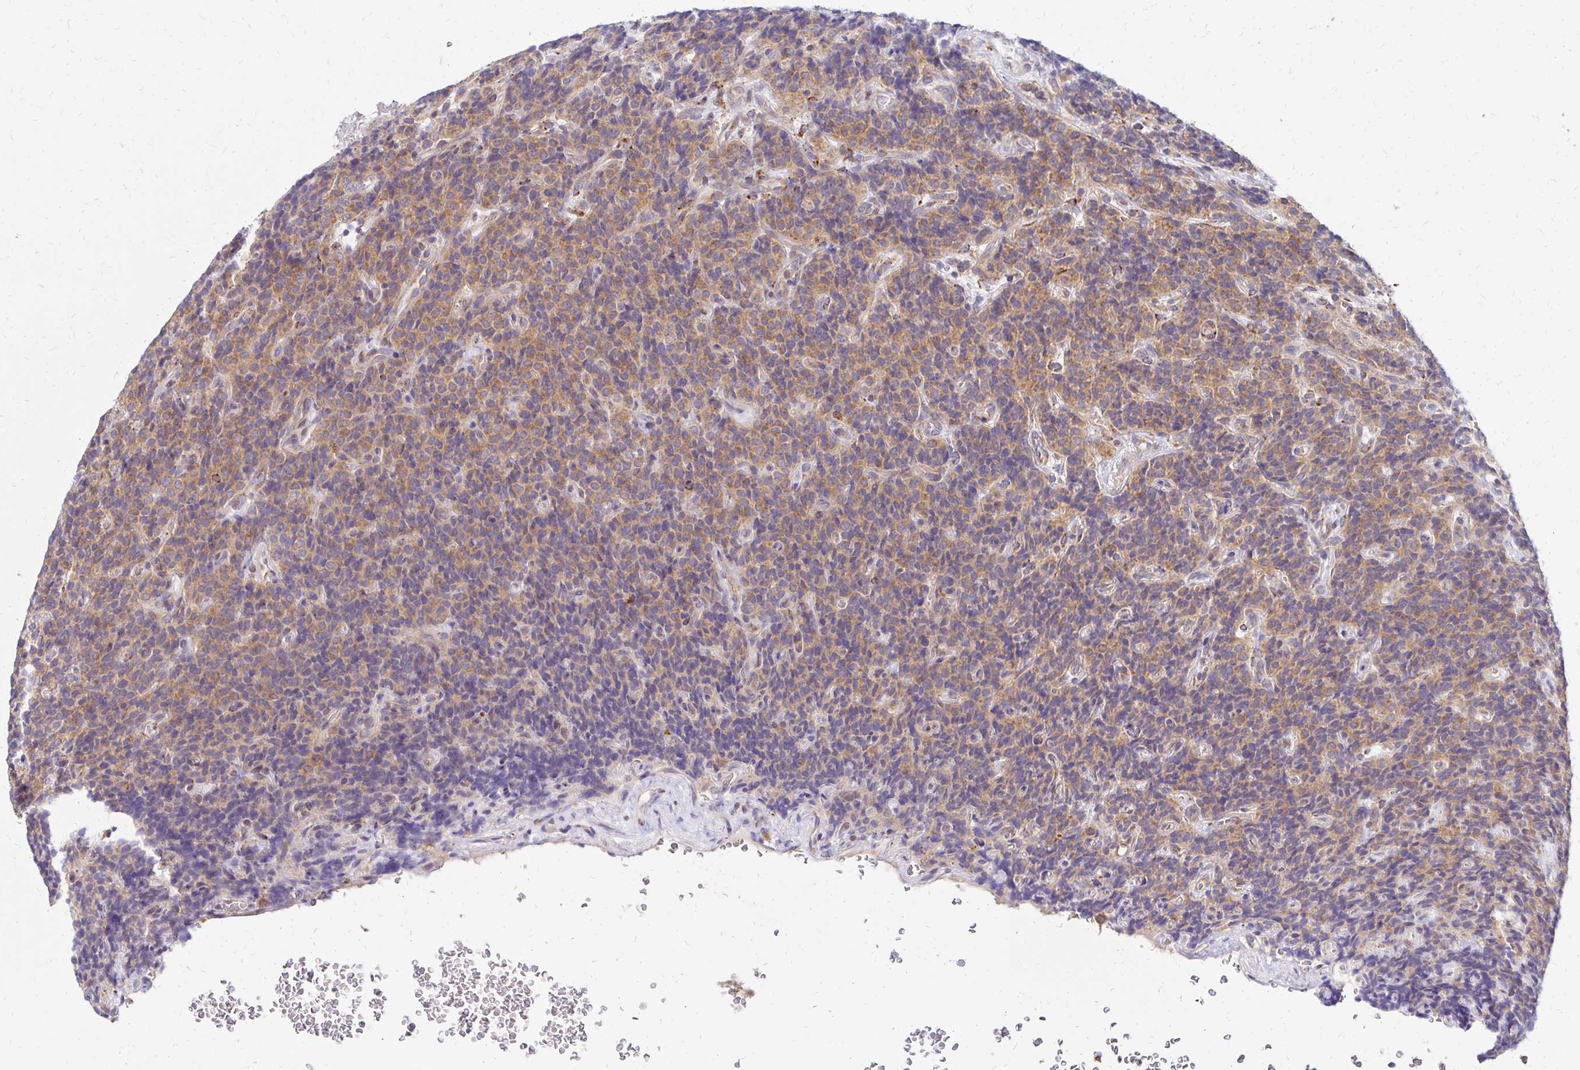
{"staining": {"intensity": "moderate", "quantity": "25%-75%", "location": "cytoplasmic/membranous"}, "tissue": "carcinoid", "cell_type": "Tumor cells", "image_type": "cancer", "snomed": [{"axis": "morphology", "description": "Carcinoid, malignant, NOS"}, {"axis": "topography", "description": "Pancreas"}], "caption": "There is medium levels of moderate cytoplasmic/membranous expression in tumor cells of carcinoid, as demonstrated by immunohistochemical staining (brown color).", "gene": "IDUA", "patient": {"sex": "male", "age": 36}}